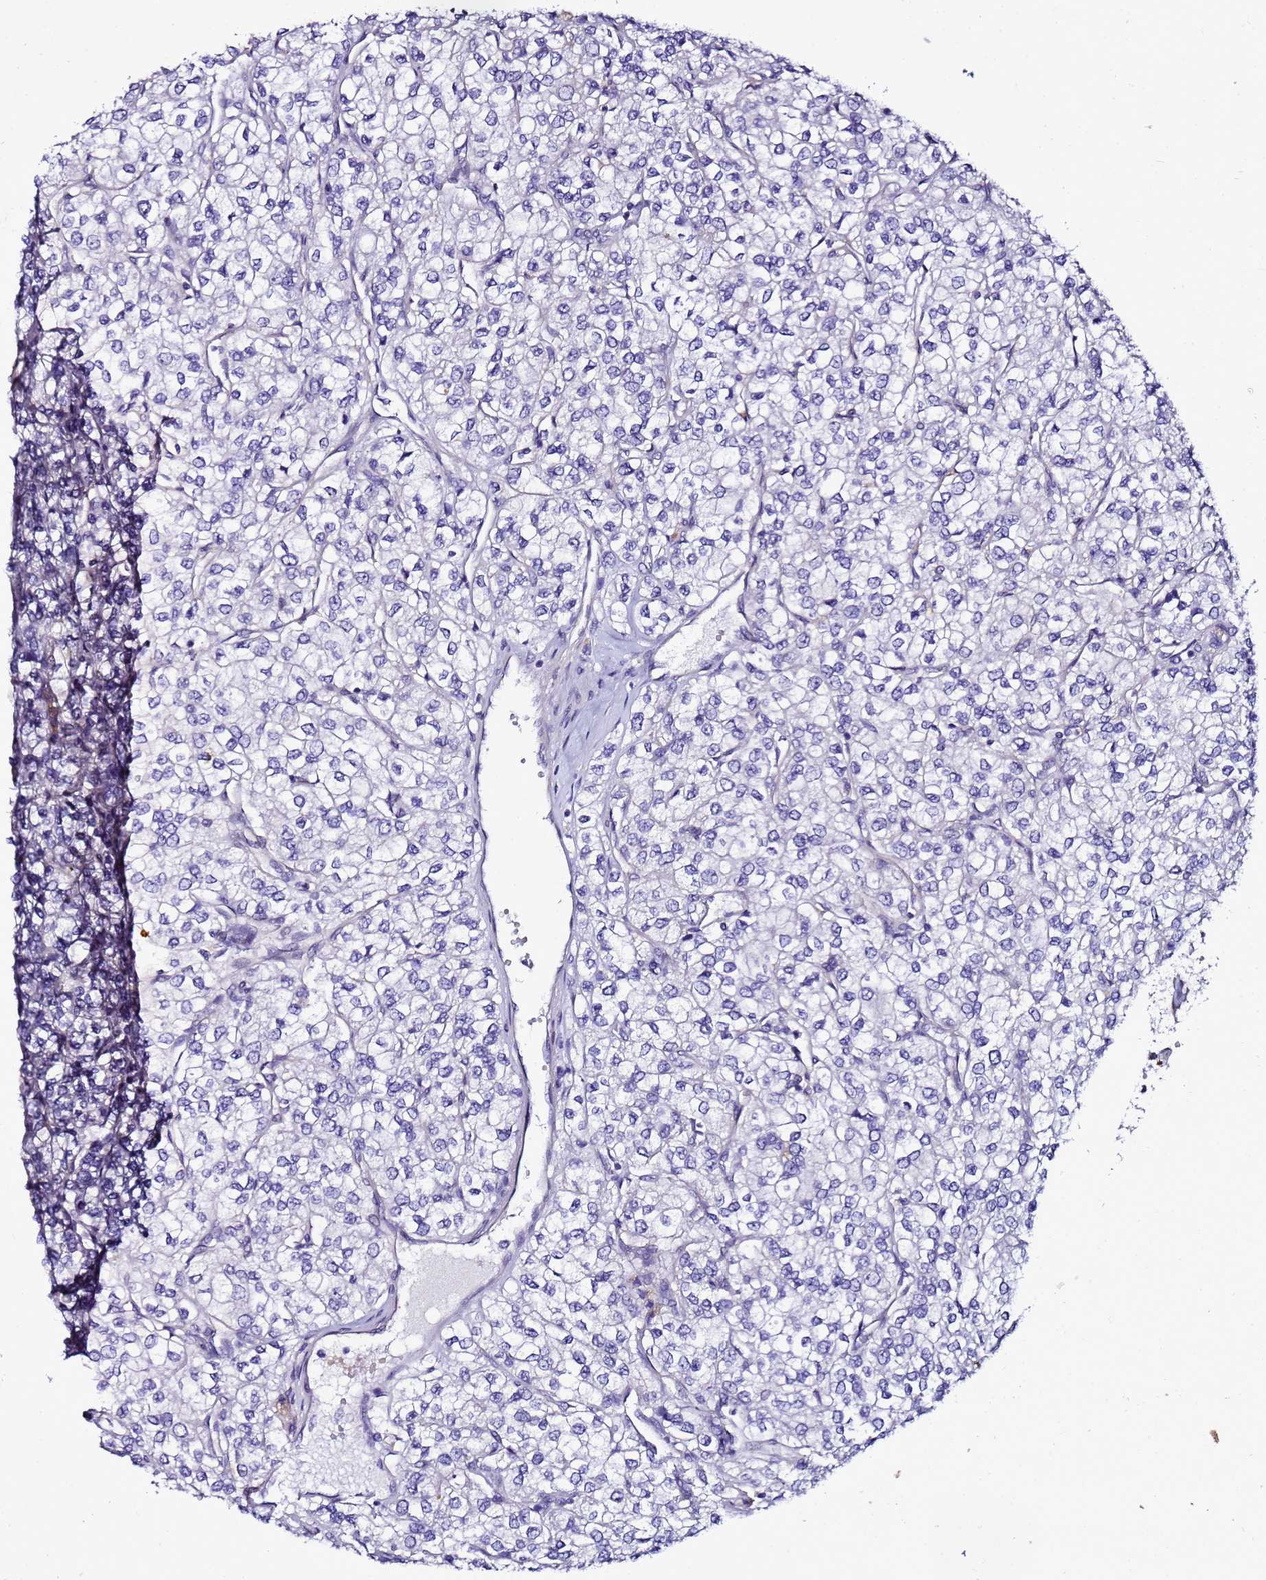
{"staining": {"intensity": "negative", "quantity": "none", "location": "none"}, "tissue": "renal cancer", "cell_type": "Tumor cells", "image_type": "cancer", "snomed": [{"axis": "morphology", "description": "Adenocarcinoma, NOS"}, {"axis": "topography", "description": "Kidney"}], "caption": "Protein analysis of renal cancer exhibits no significant staining in tumor cells.", "gene": "FAM166B", "patient": {"sex": "male", "age": 80}}